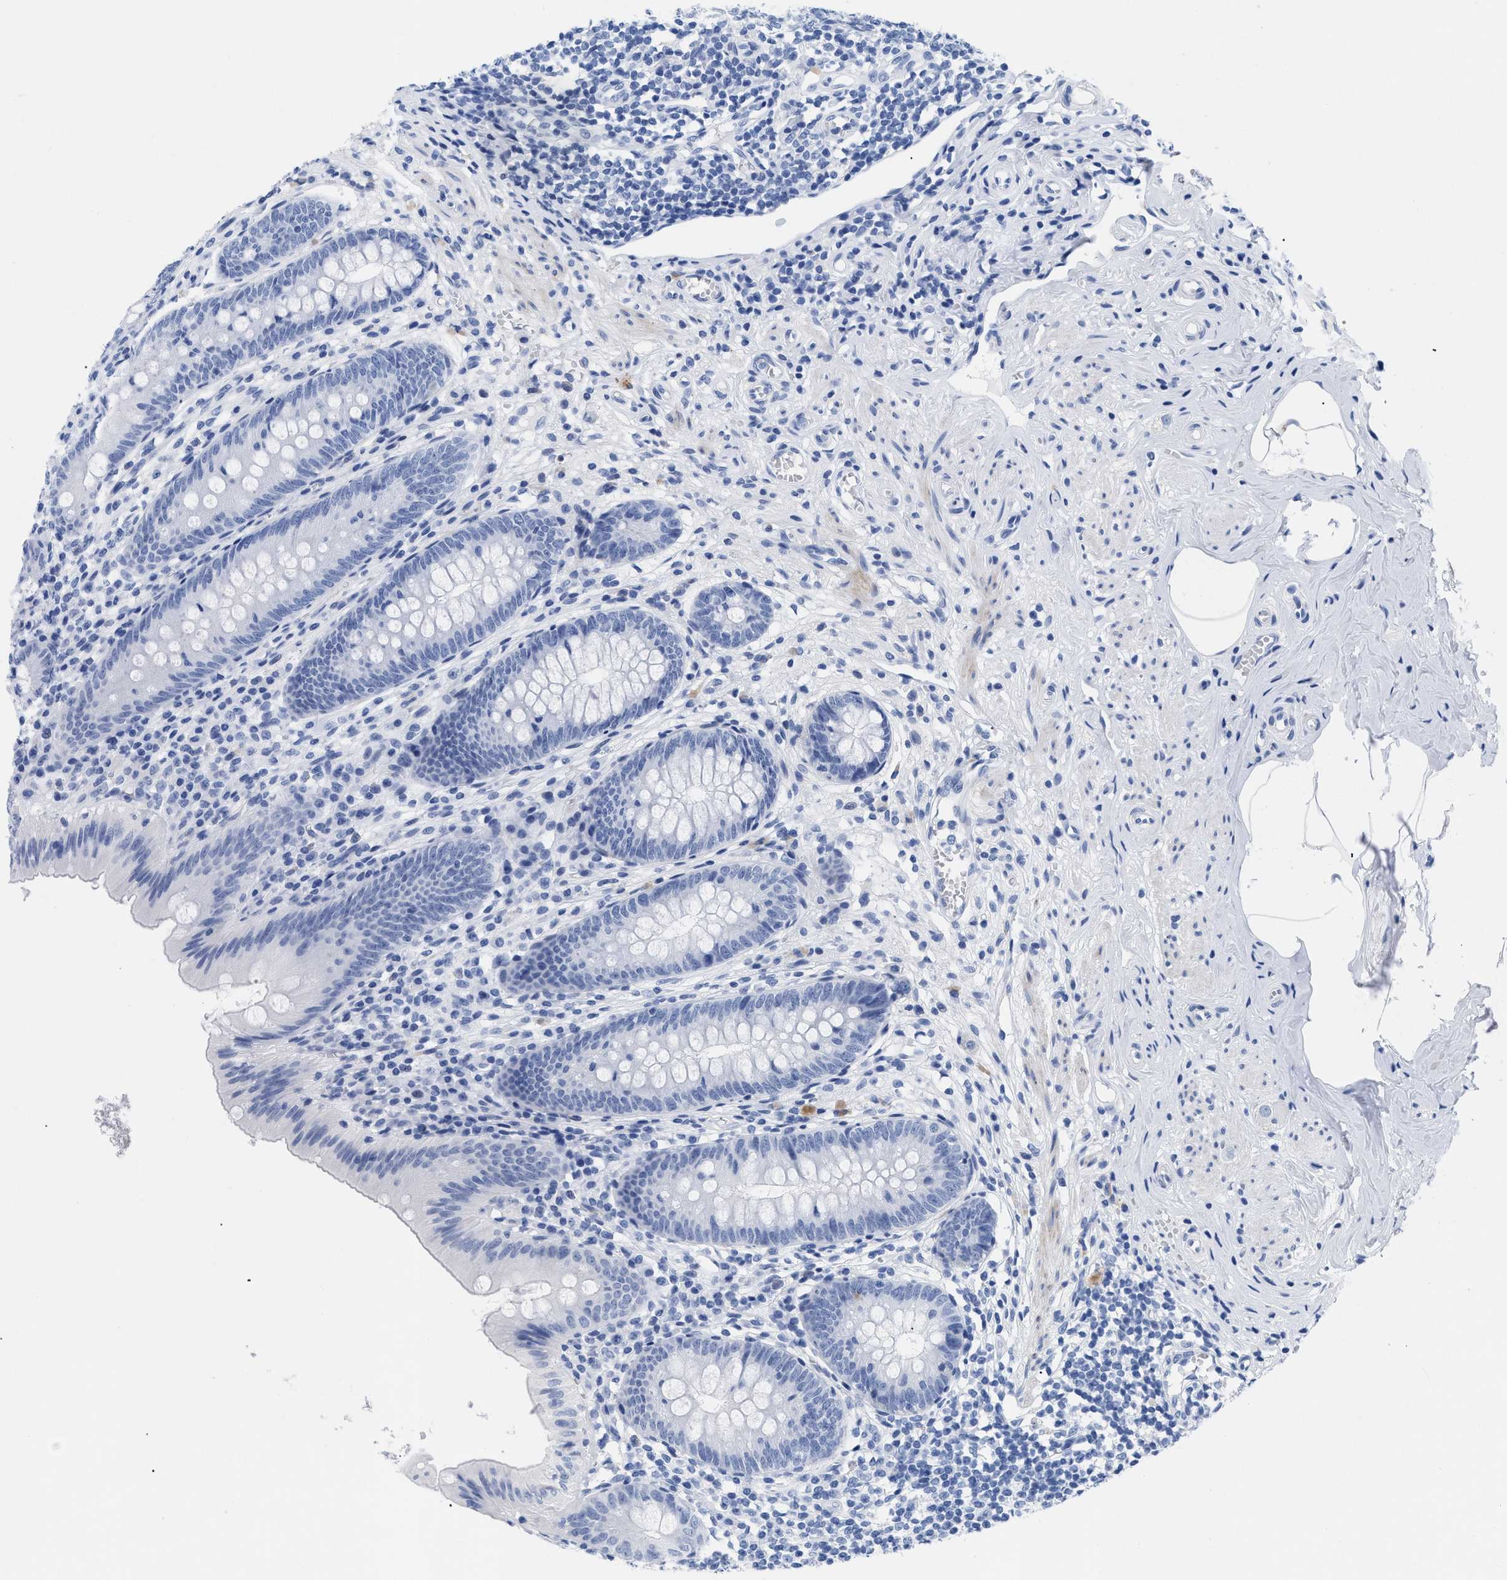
{"staining": {"intensity": "negative", "quantity": "none", "location": "none"}, "tissue": "appendix", "cell_type": "Glandular cells", "image_type": "normal", "snomed": [{"axis": "morphology", "description": "Normal tissue, NOS"}, {"axis": "topography", "description": "Appendix"}], "caption": "The image demonstrates no staining of glandular cells in benign appendix. Brightfield microscopy of IHC stained with DAB (brown) and hematoxylin (blue), captured at high magnification.", "gene": "DUSP26", "patient": {"sex": "male", "age": 56}}